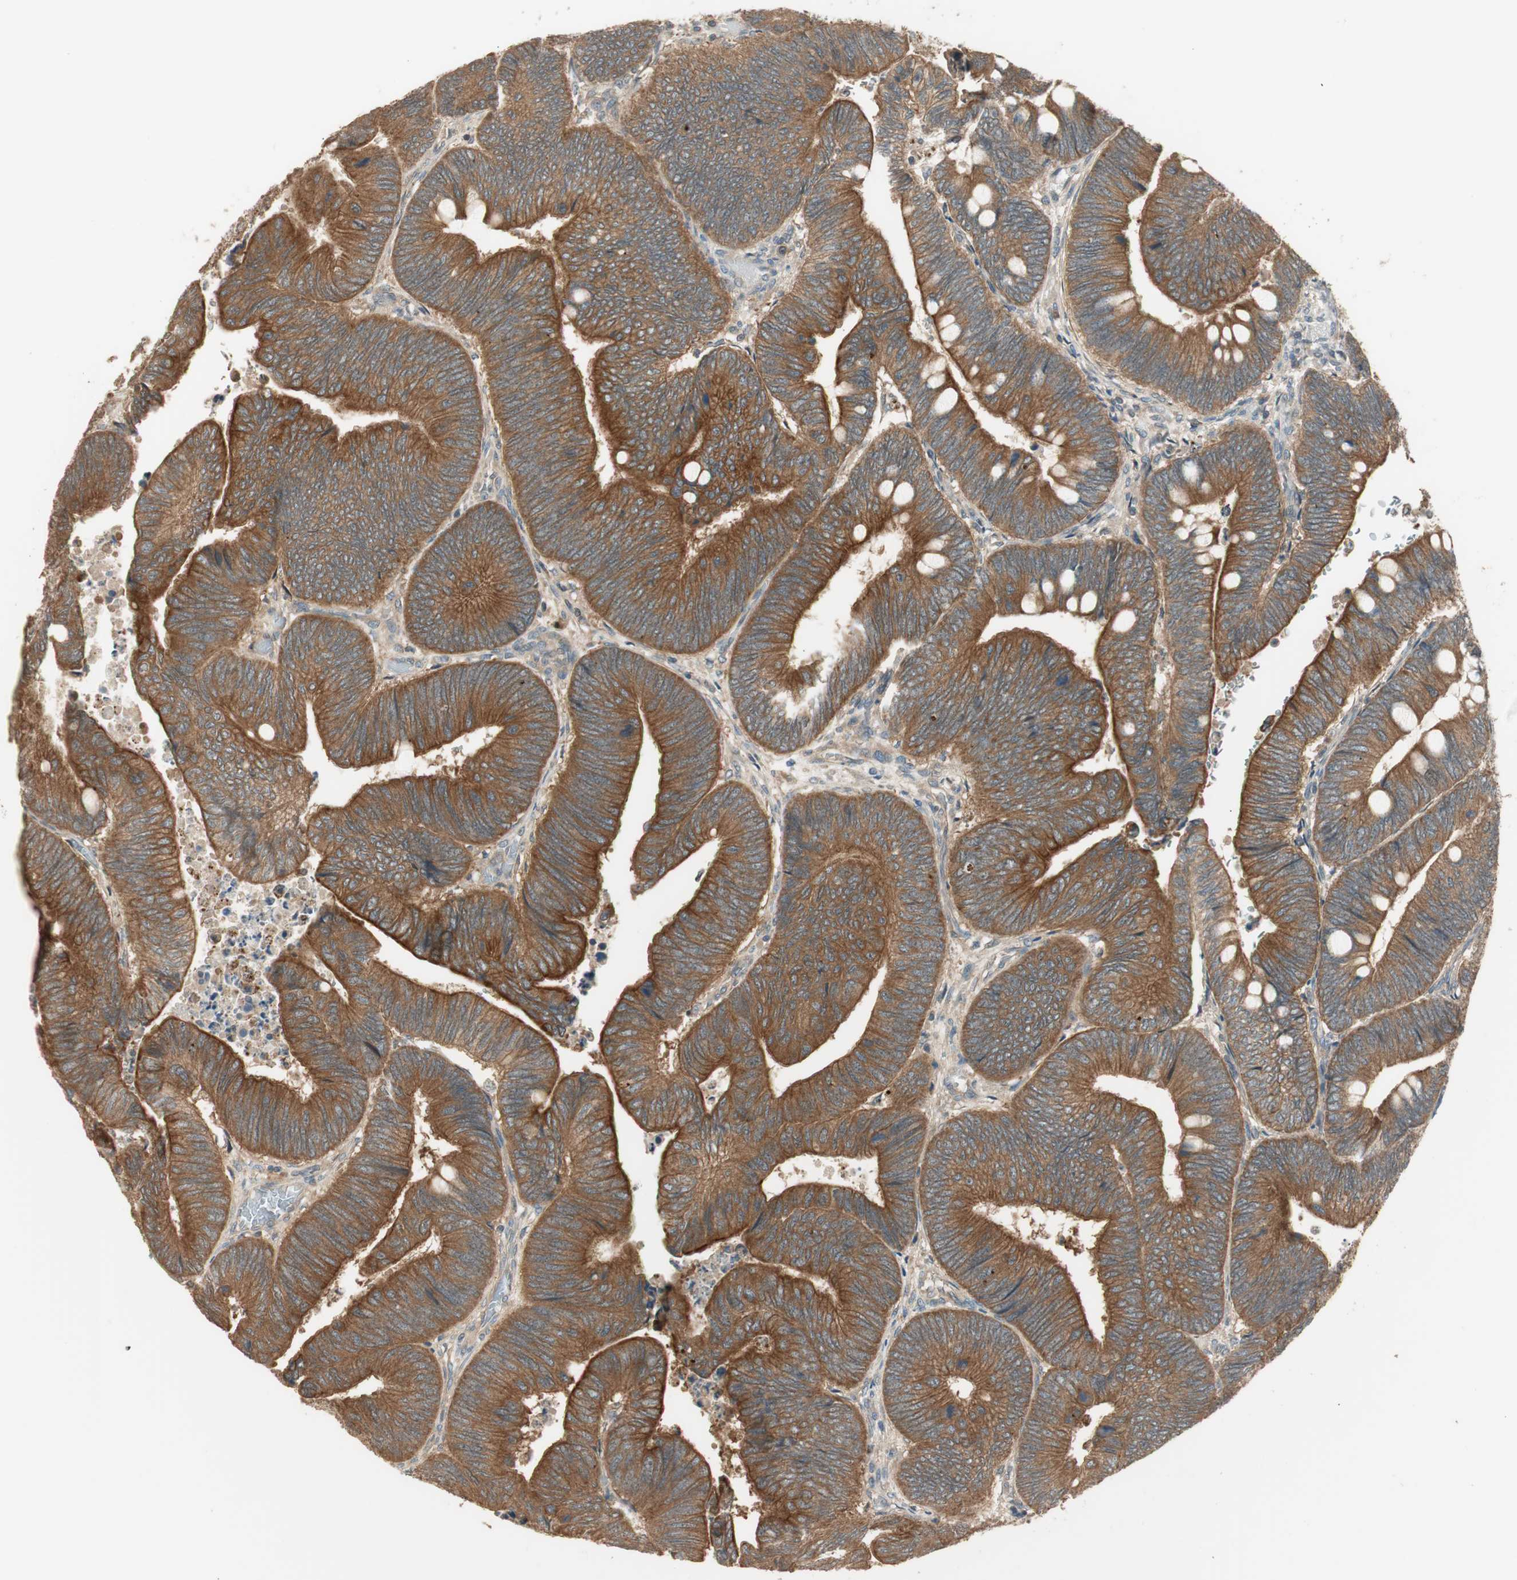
{"staining": {"intensity": "moderate", "quantity": ">75%", "location": "cytoplasmic/membranous"}, "tissue": "colorectal cancer", "cell_type": "Tumor cells", "image_type": "cancer", "snomed": [{"axis": "morphology", "description": "Normal tissue, NOS"}, {"axis": "morphology", "description": "Adenocarcinoma, NOS"}, {"axis": "topography", "description": "Rectum"}, {"axis": "topography", "description": "Peripheral nerve tissue"}], "caption": "Immunohistochemistry (IHC) of human colorectal cancer (adenocarcinoma) demonstrates medium levels of moderate cytoplasmic/membranous expression in approximately >75% of tumor cells.", "gene": "PFDN5", "patient": {"sex": "male", "age": 92}}